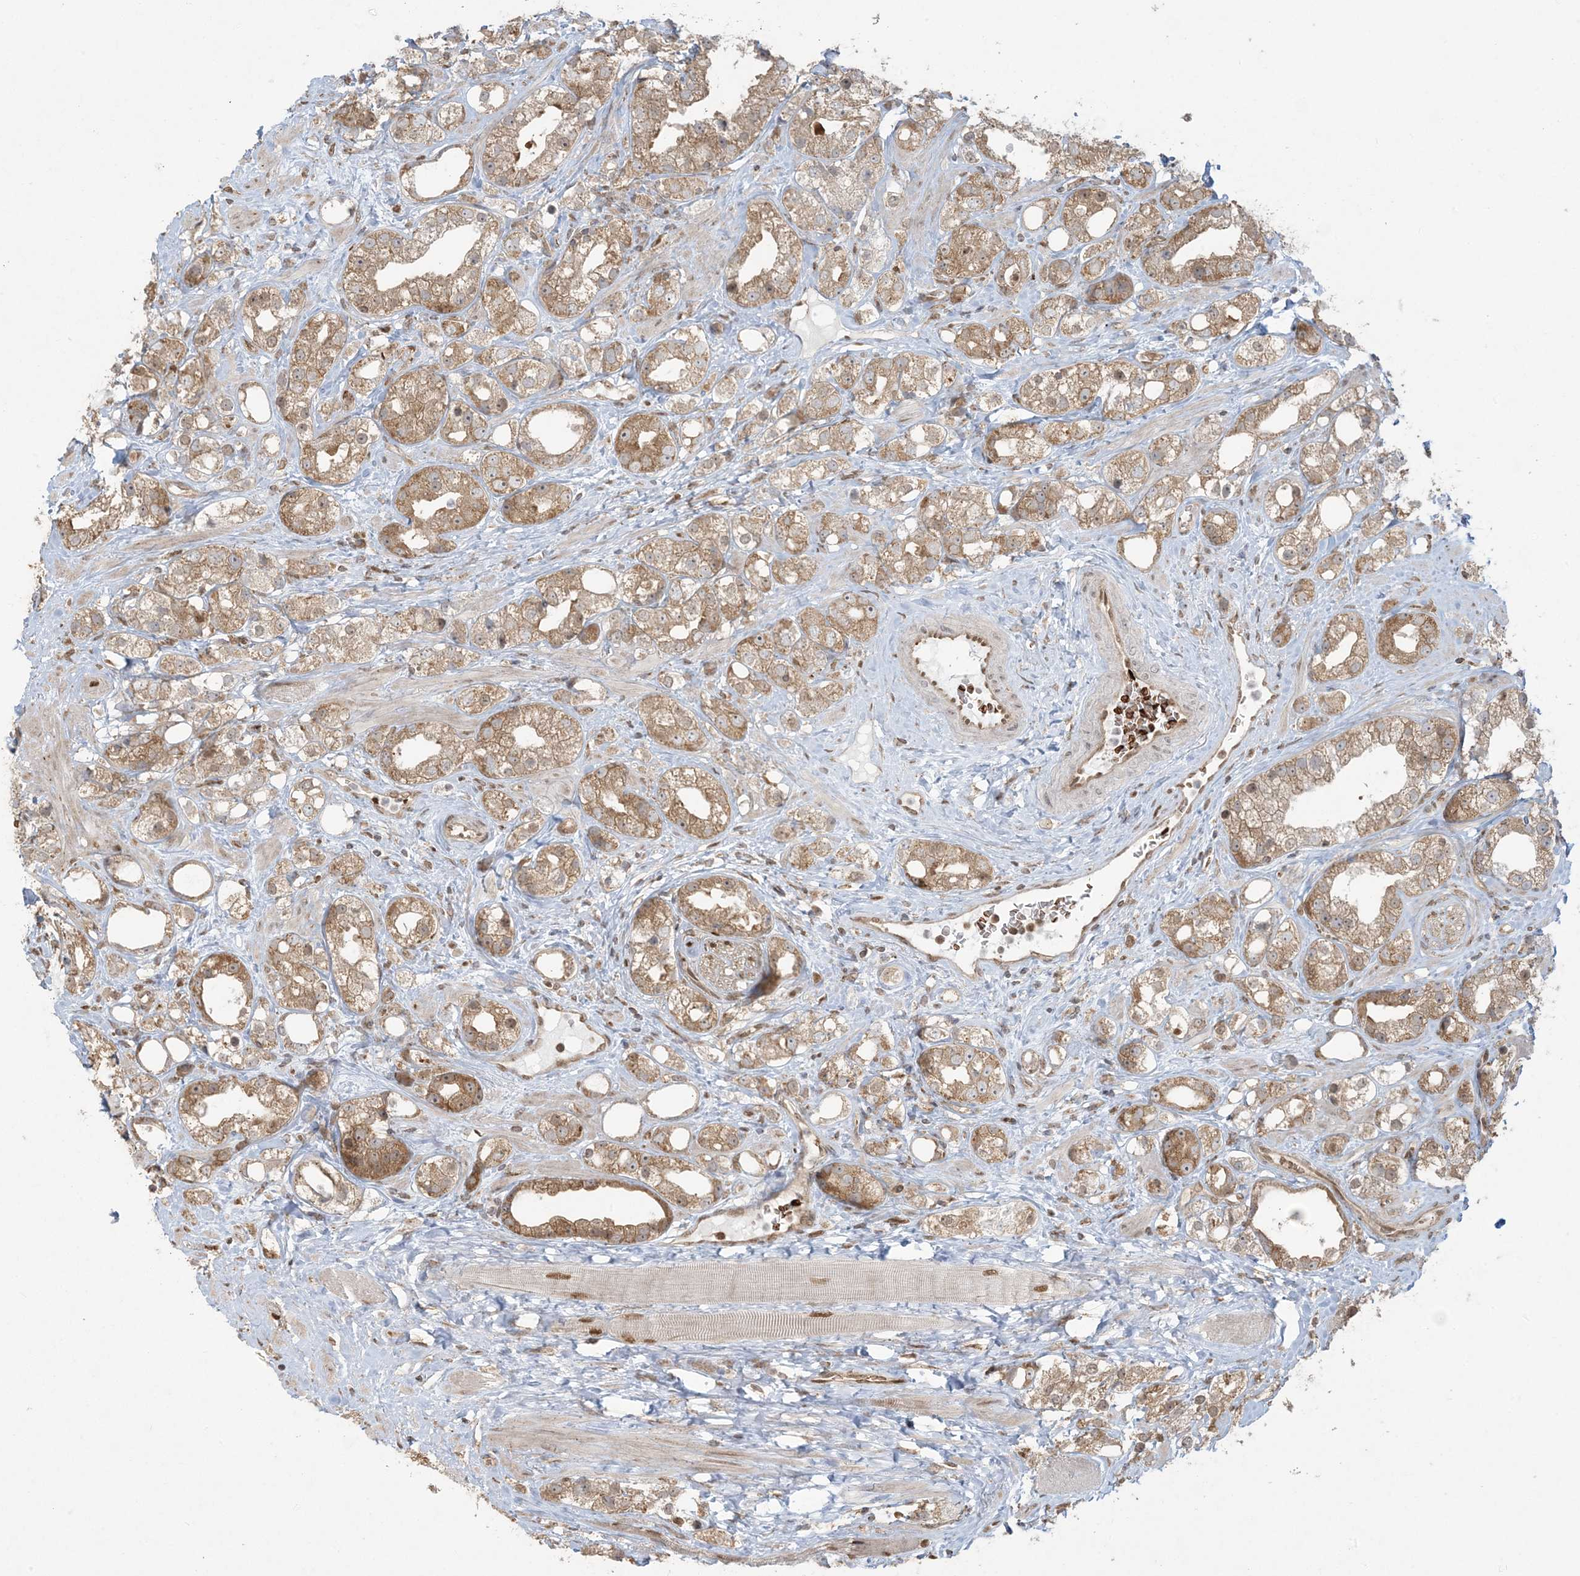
{"staining": {"intensity": "moderate", "quantity": ">75%", "location": "cytoplasmic/membranous"}, "tissue": "prostate cancer", "cell_type": "Tumor cells", "image_type": "cancer", "snomed": [{"axis": "morphology", "description": "Adenocarcinoma, NOS"}, {"axis": "topography", "description": "Prostate"}], "caption": "Immunohistochemistry of prostate cancer (adenocarcinoma) demonstrates medium levels of moderate cytoplasmic/membranous positivity in approximately >75% of tumor cells.", "gene": "ABCF3", "patient": {"sex": "male", "age": 79}}